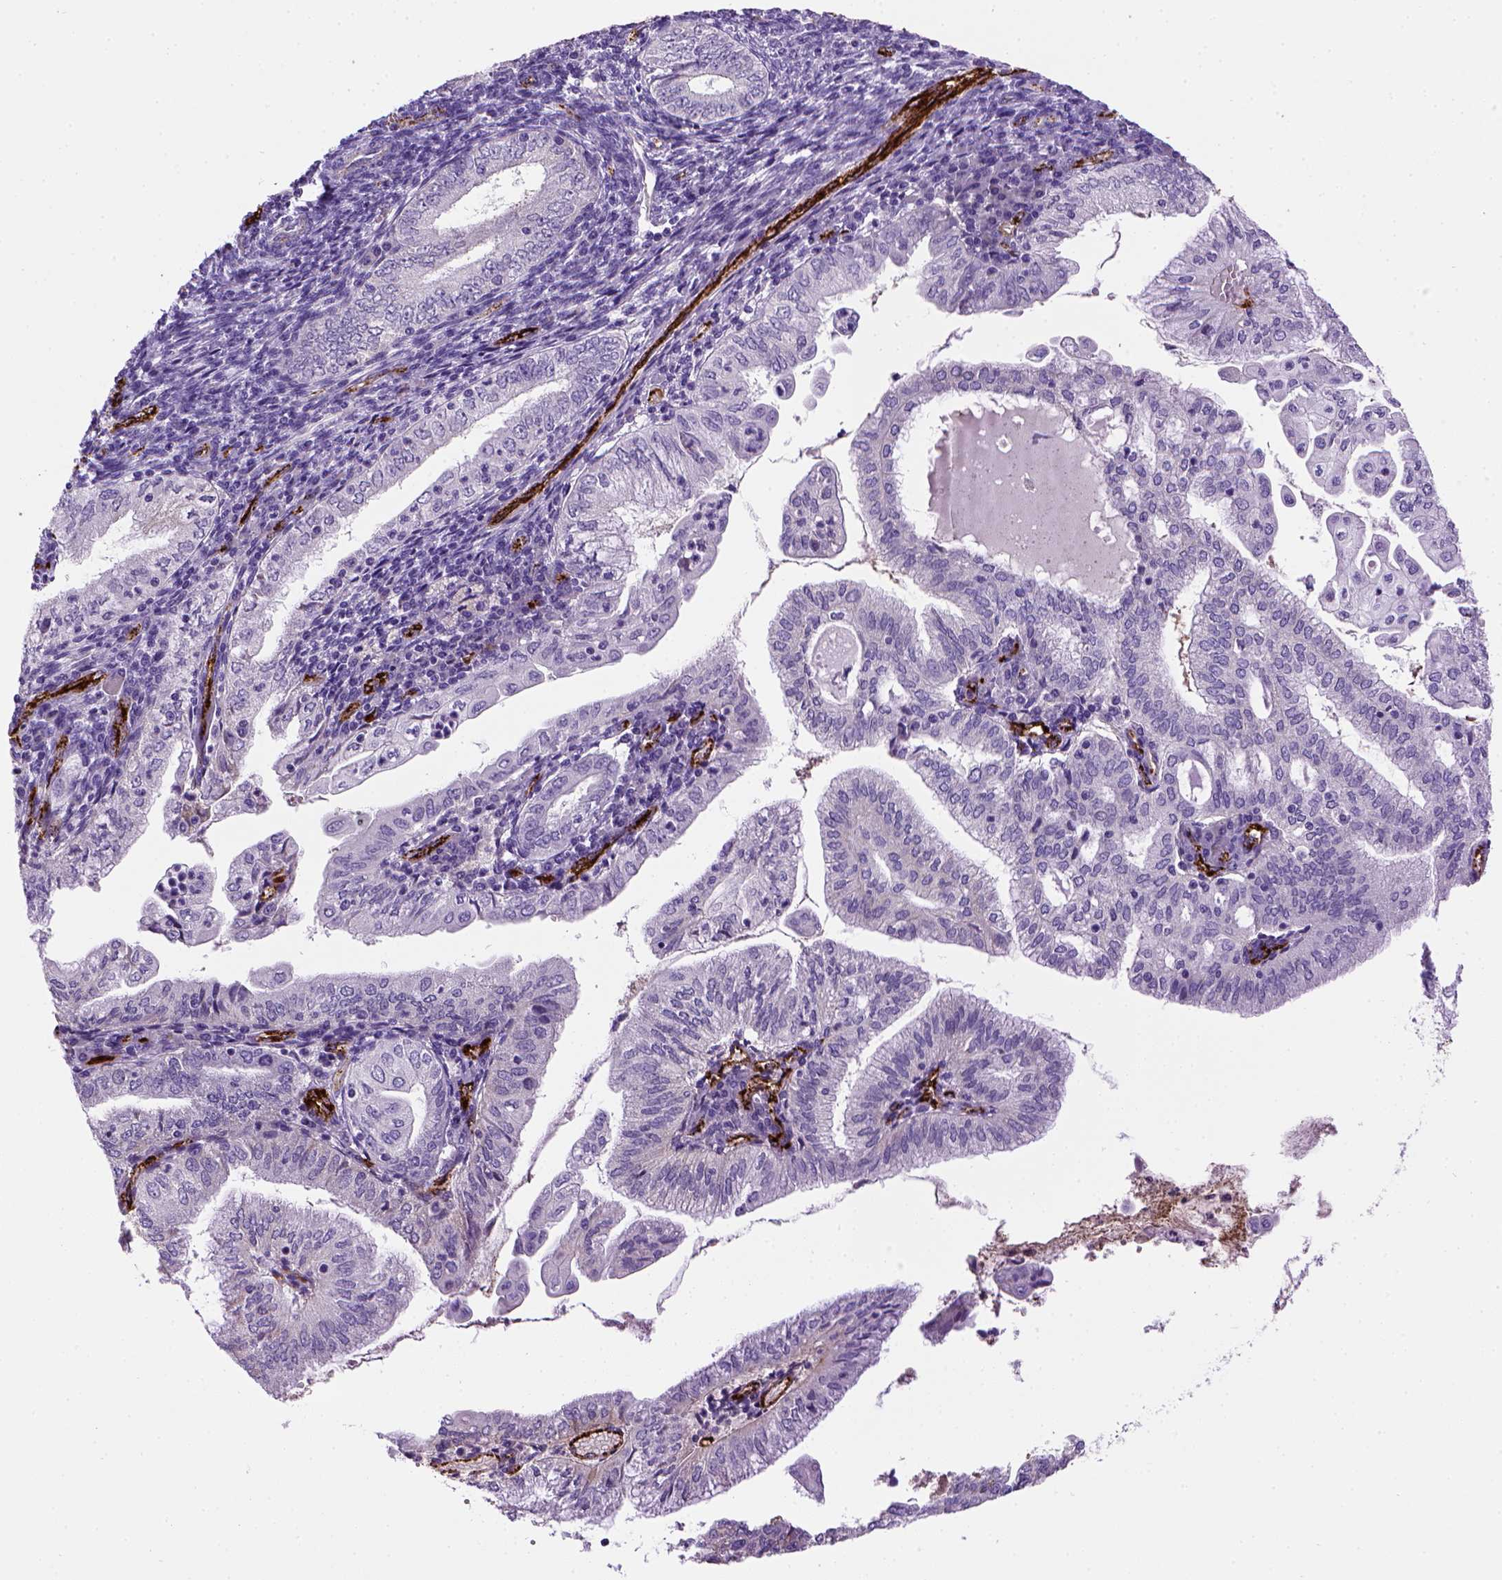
{"staining": {"intensity": "negative", "quantity": "none", "location": "none"}, "tissue": "endometrial cancer", "cell_type": "Tumor cells", "image_type": "cancer", "snomed": [{"axis": "morphology", "description": "Adenocarcinoma, NOS"}, {"axis": "topography", "description": "Endometrium"}], "caption": "High power microscopy histopathology image of an immunohistochemistry micrograph of adenocarcinoma (endometrial), revealing no significant staining in tumor cells.", "gene": "VWF", "patient": {"sex": "female", "age": 55}}